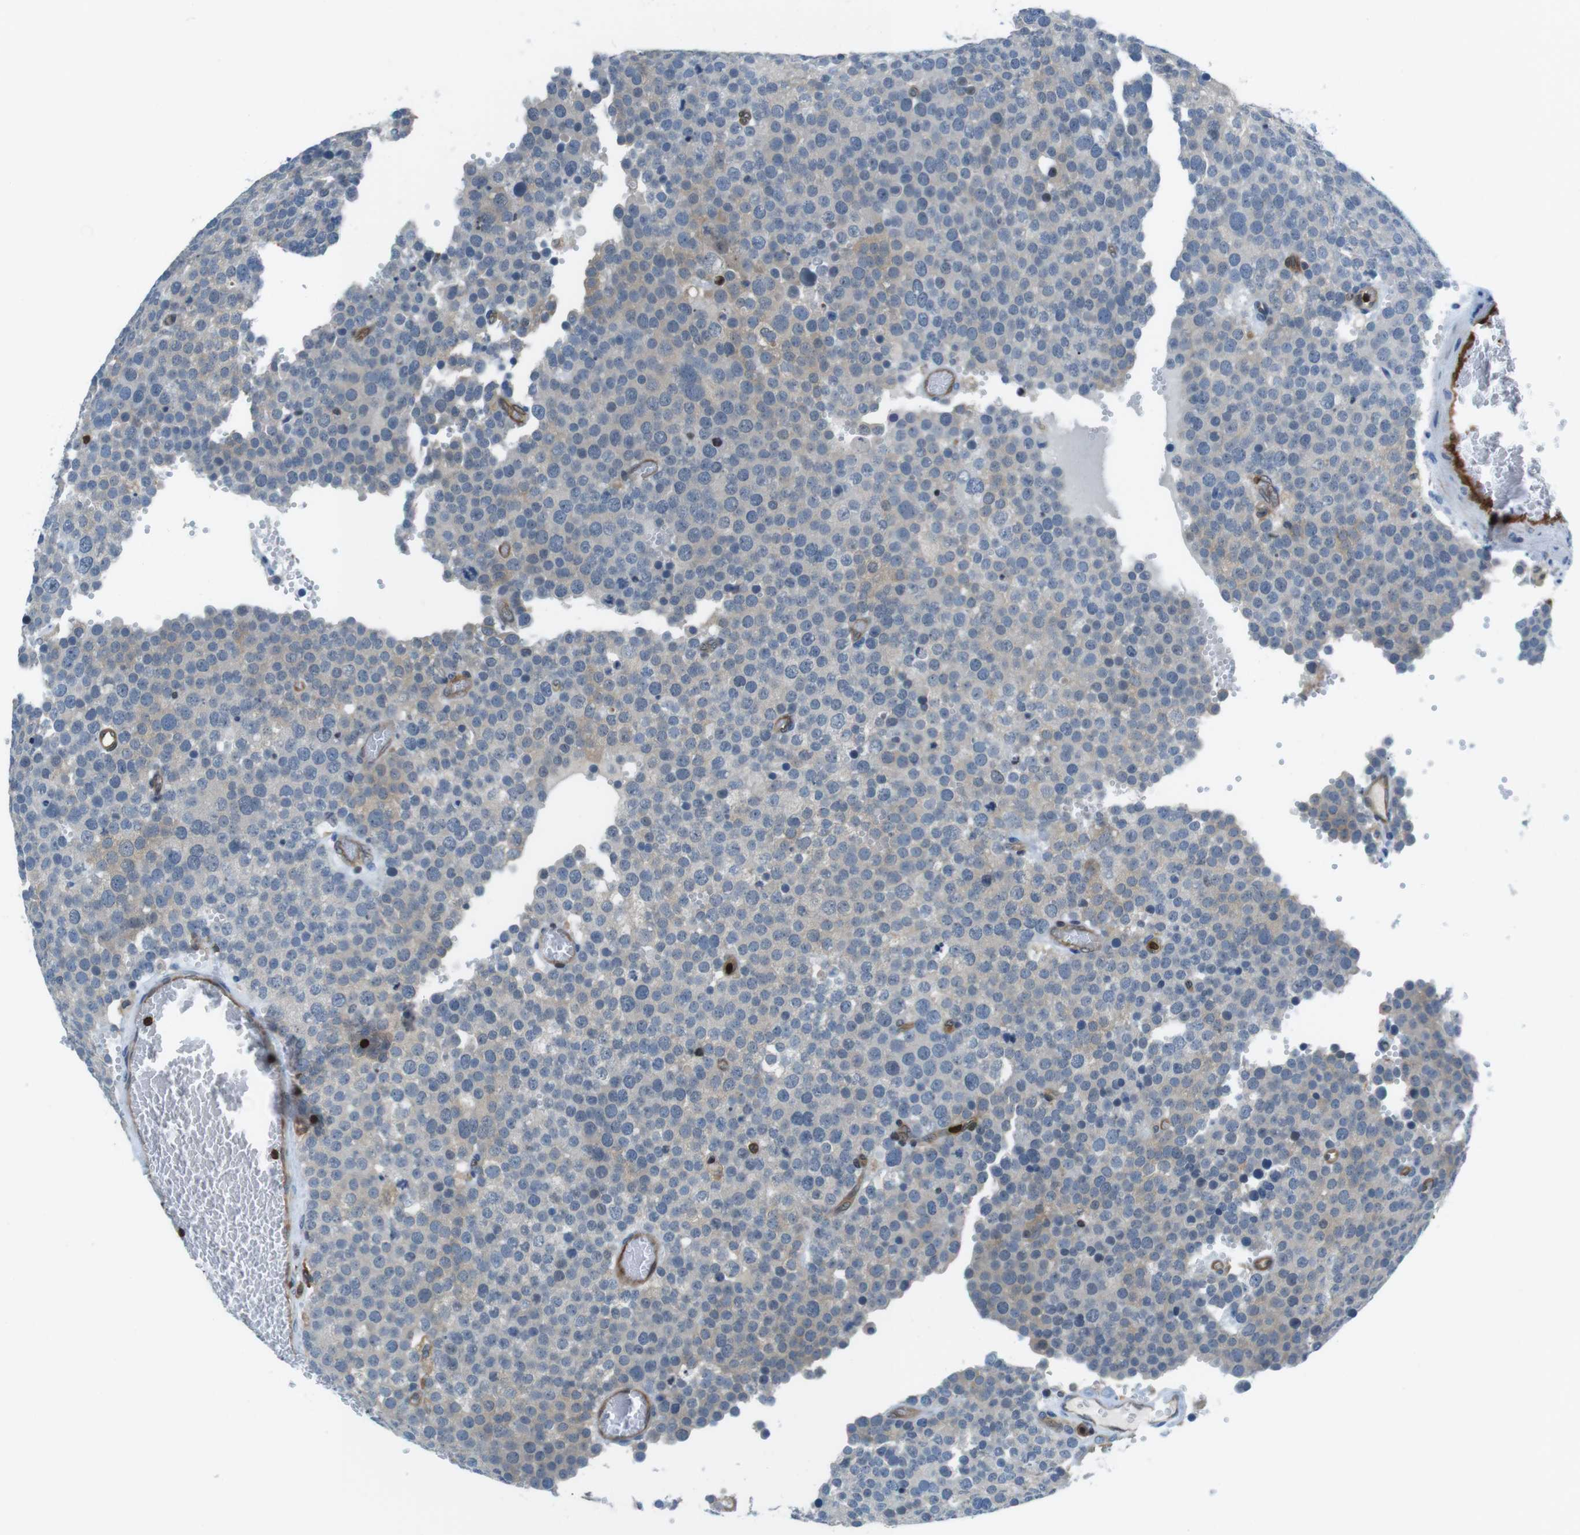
{"staining": {"intensity": "weak", "quantity": "25%-75%", "location": "cytoplasmic/membranous"}, "tissue": "testis cancer", "cell_type": "Tumor cells", "image_type": "cancer", "snomed": [{"axis": "morphology", "description": "Normal tissue, NOS"}, {"axis": "morphology", "description": "Seminoma, NOS"}, {"axis": "topography", "description": "Testis"}], "caption": "Protein staining reveals weak cytoplasmic/membranous staining in about 25%-75% of tumor cells in testis cancer (seminoma). Using DAB (brown) and hematoxylin (blue) stains, captured at high magnification using brightfield microscopy.", "gene": "TES", "patient": {"sex": "male", "age": 71}}